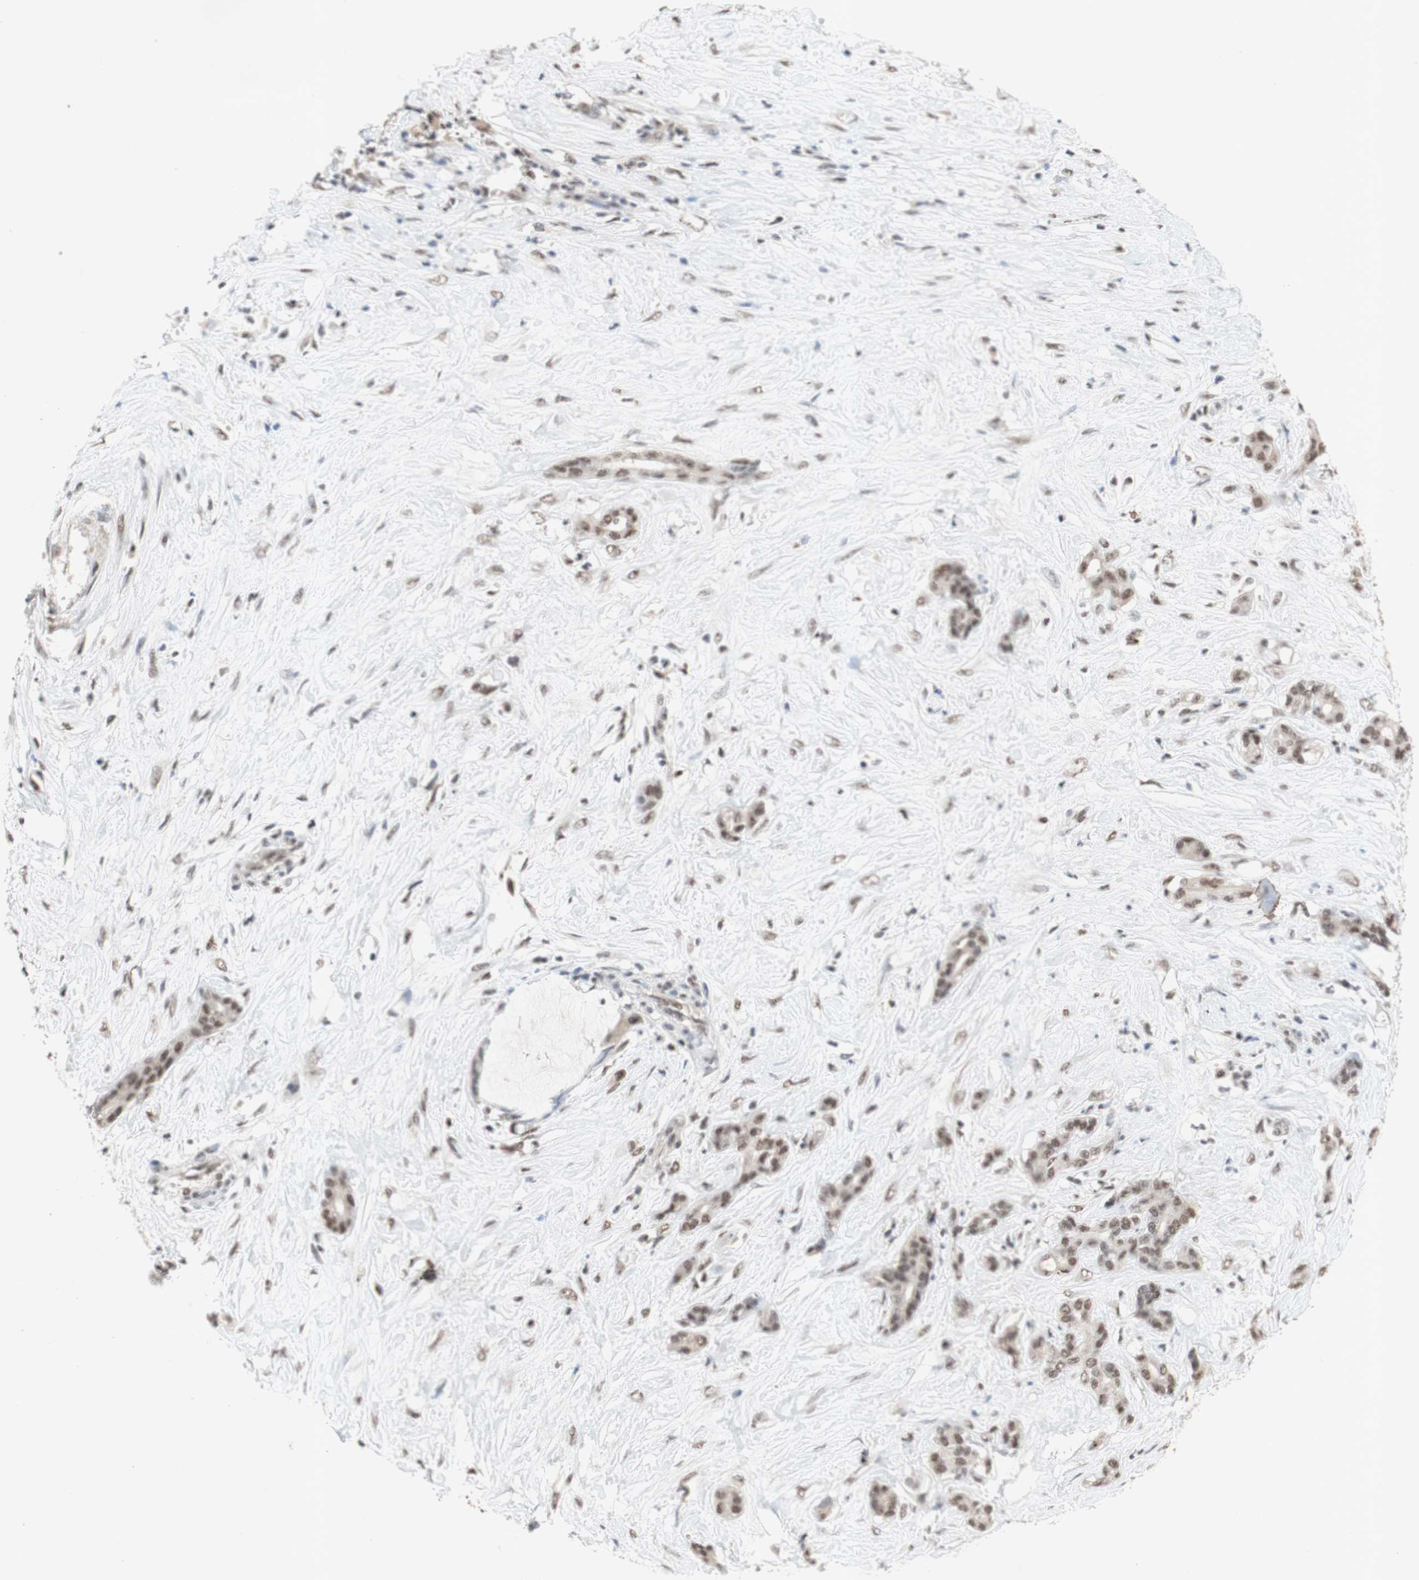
{"staining": {"intensity": "weak", "quantity": ">75%", "location": "nuclear"}, "tissue": "pancreatic cancer", "cell_type": "Tumor cells", "image_type": "cancer", "snomed": [{"axis": "morphology", "description": "Adenocarcinoma, NOS"}, {"axis": "topography", "description": "Pancreas"}], "caption": "IHC (DAB) staining of pancreatic cancer demonstrates weak nuclear protein expression in approximately >75% of tumor cells.", "gene": "SFPQ", "patient": {"sex": "male", "age": 41}}